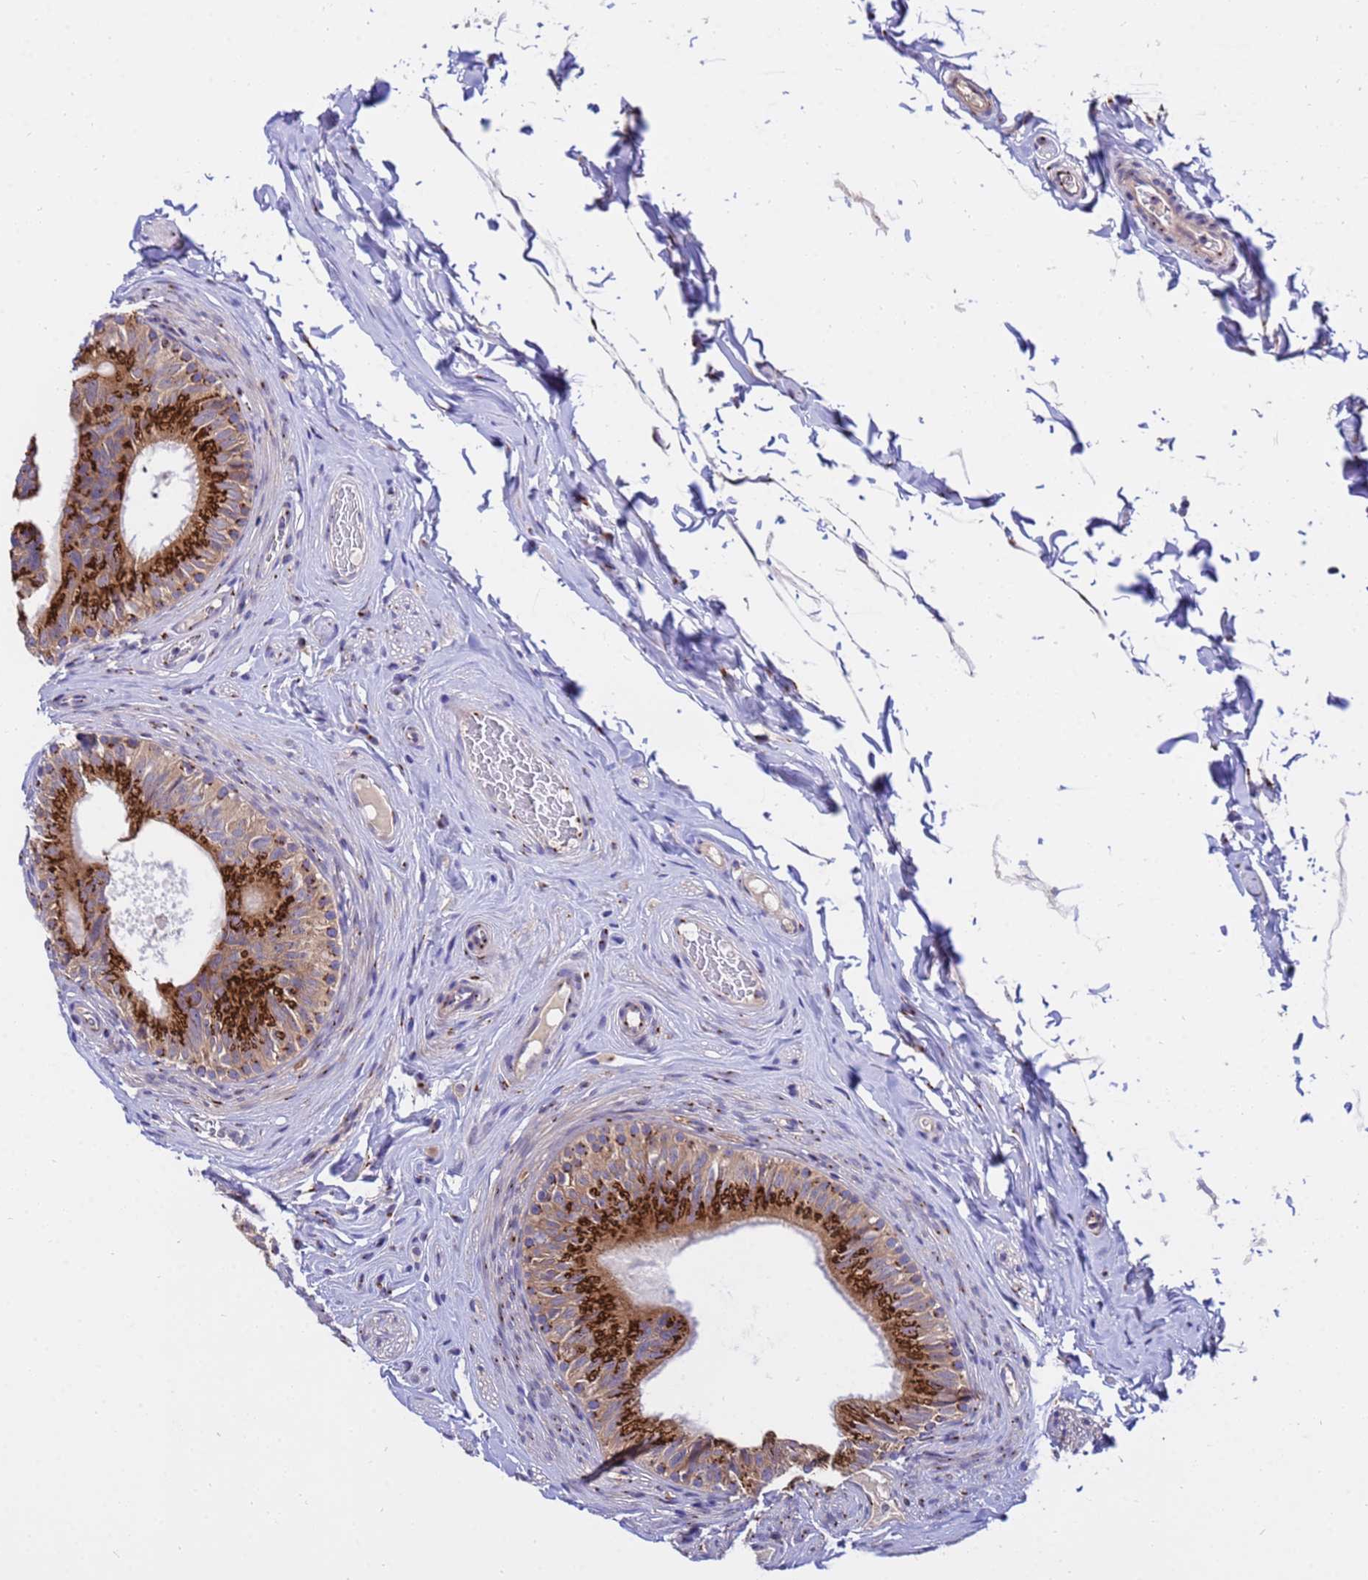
{"staining": {"intensity": "strong", "quantity": ">75%", "location": "cytoplasmic/membranous"}, "tissue": "epididymis", "cell_type": "Glandular cells", "image_type": "normal", "snomed": [{"axis": "morphology", "description": "Normal tissue, NOS"}, {"axis": "topography", "description": "Epididymis"}], "caption": "About >75% of glandular cells in normal epididymis exhibit strong cytoplasmic/membranous protein expression as visualized by brown immunohistochemical staining.", "gene": "HPS3", "patient": {"sex": "male", "age": 34}}